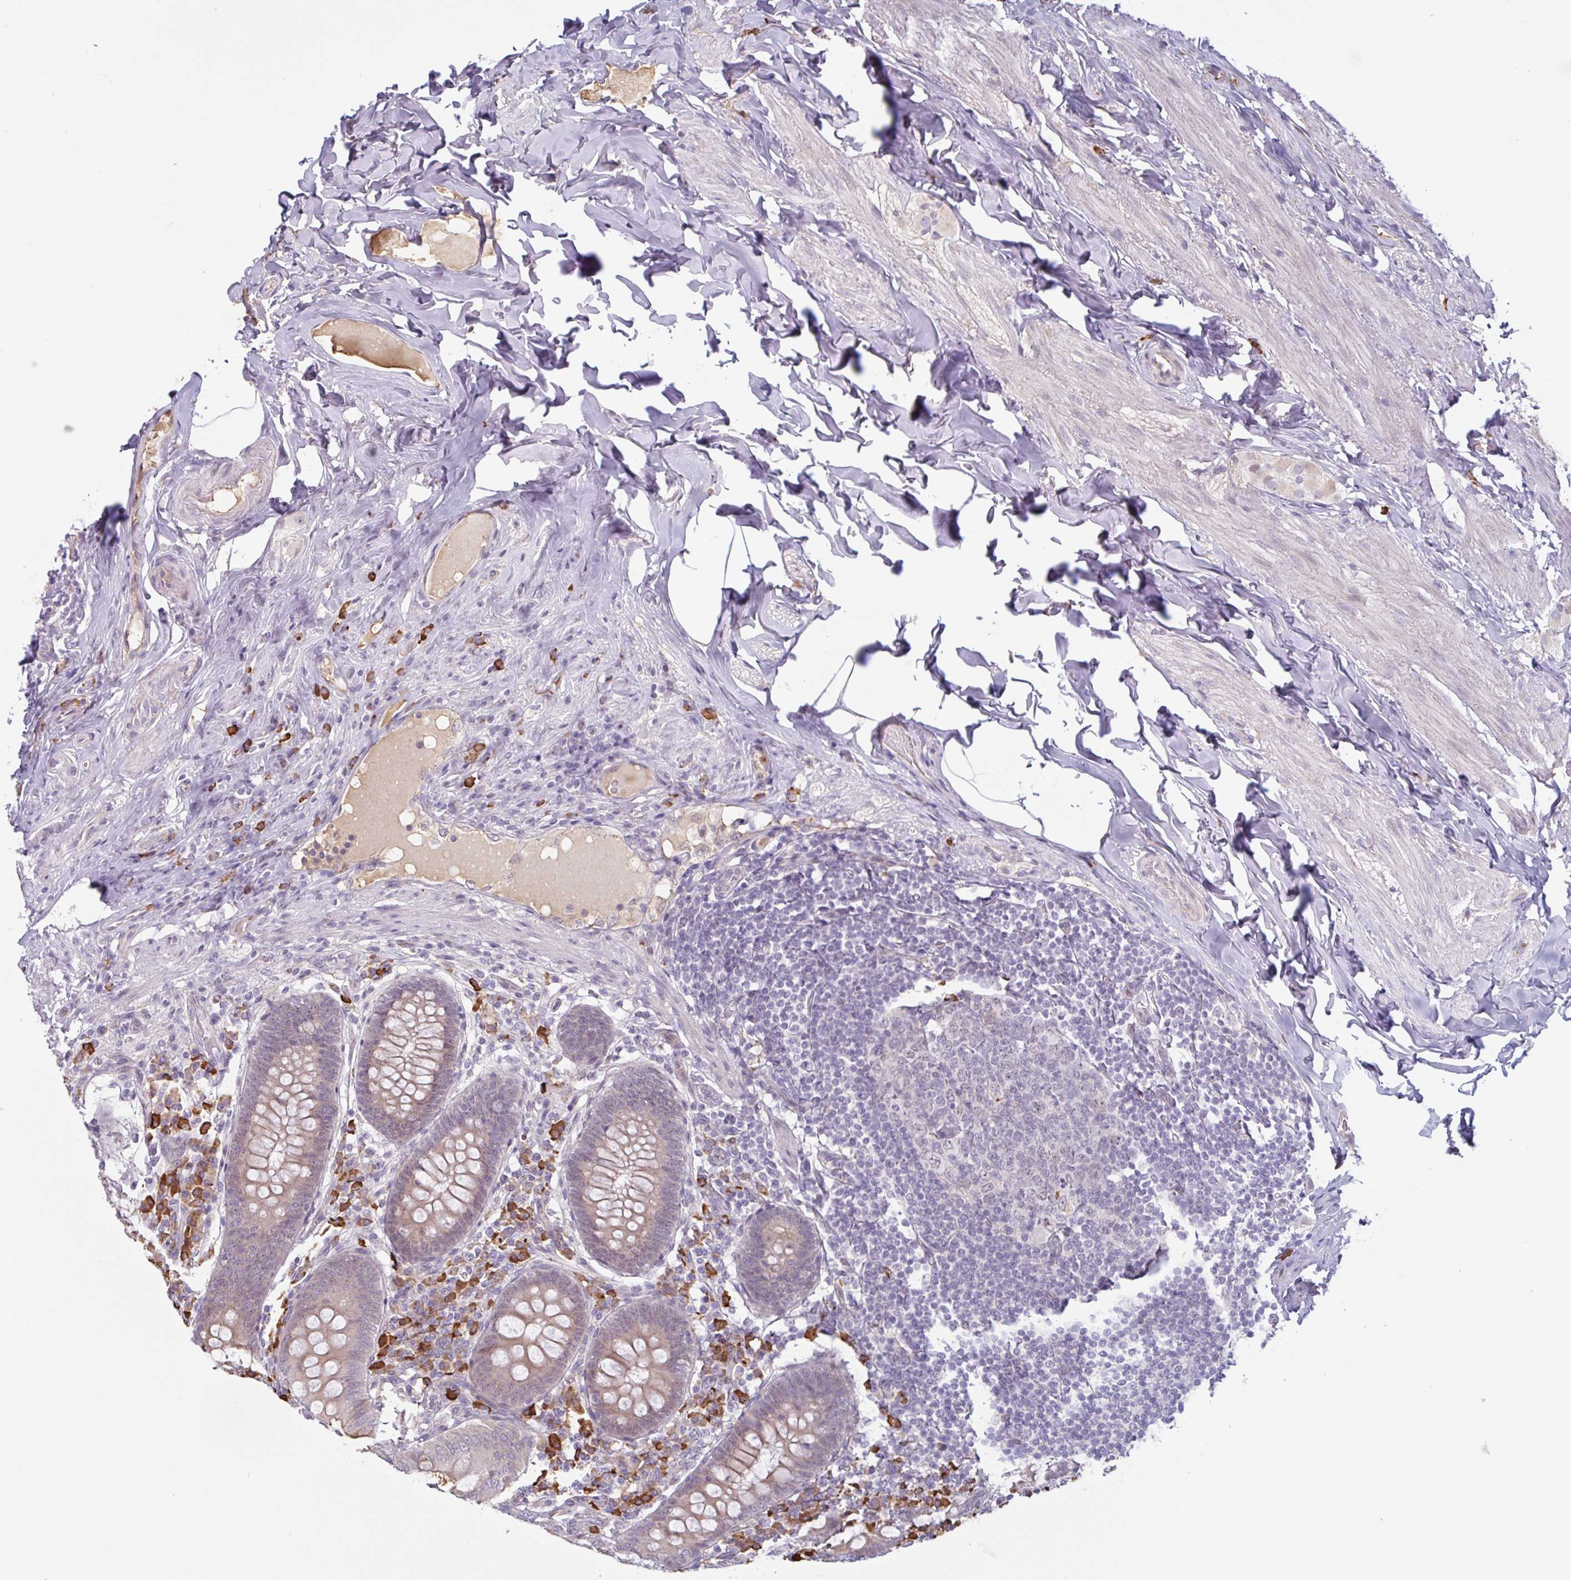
{"staining": {"intensity": "weak", "quantity": ">75%", "location": "cytoplasmic/membranous,nuclear"}, "tissue": "appendix", "cell_type": "Glandular cells", "image_type": "normal", "snomed": [{"axis": "morphology", "description": "Normal tissue, NOS"}, {"axis": "topography", "description": "Appendix"}], "caption": "Appendix was stained to show a protein in brown. There is low levels of weak cytoplasmic/membranous,nuclear positivity in about >75% of glandular cells.", "gene": "TAF1D", "patient": {"sex": "male", "age": 71}}